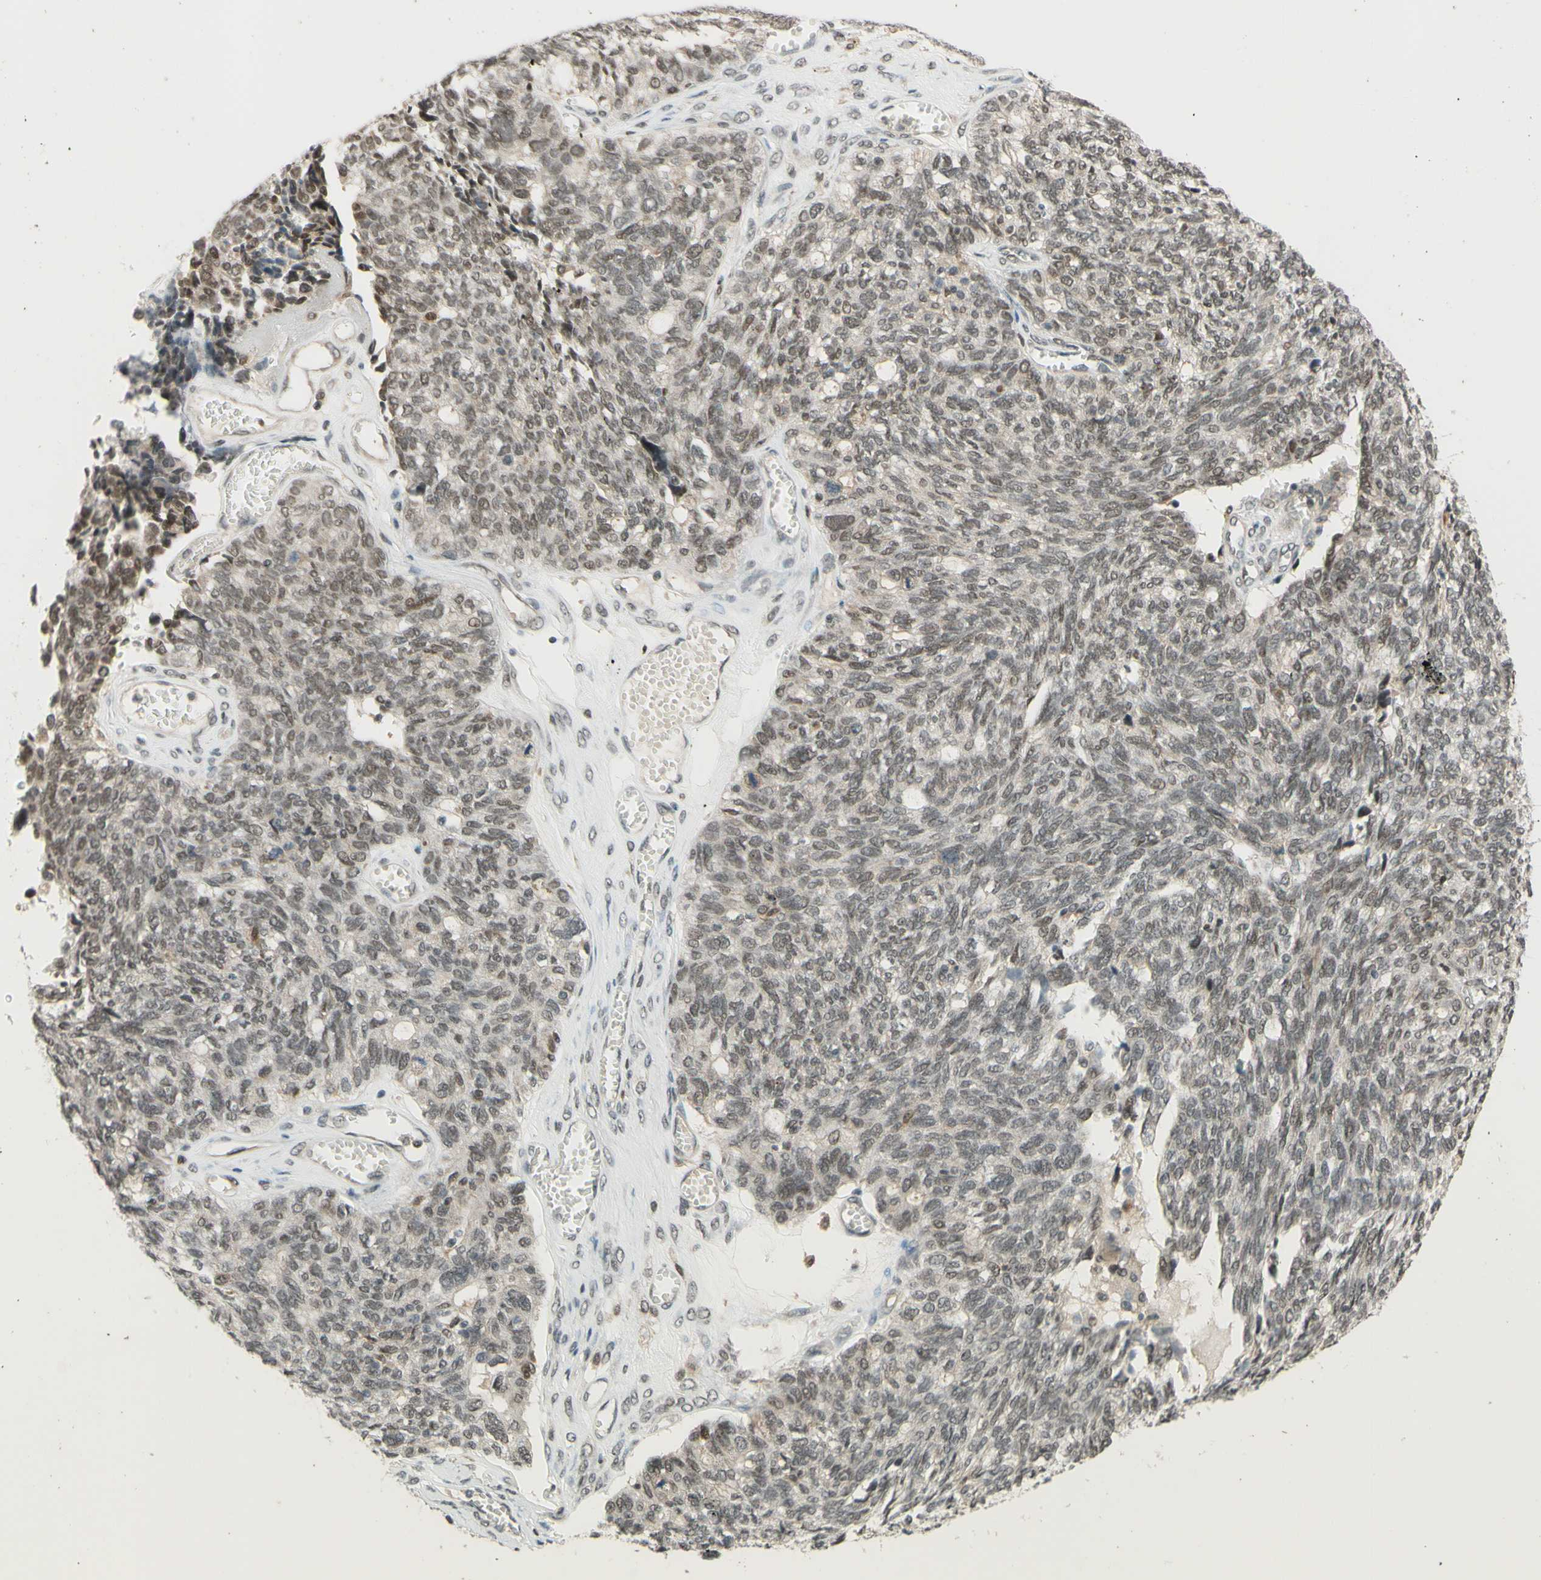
{"staining": {"intensity": "weak", "quantity": ">75%", "location": "nuclear"}, "tissue": "ovarian cancer", "cell_type": "Tumor cells", "image_type": "cancer", "snomed": [{"axis": "morphology", "description": "Cystadenocarcinoma, serous, NOS"}, {"axis": "topography", "description": "Ovary"}], "caption": "An image of human ovarian cancer (serous cystadenocarcinoma) stained for a protein shows weak nuclear brown staining in tumor cells.", "gene": "SMARCB1", "patient": {"sex": "female", "age": 79}}